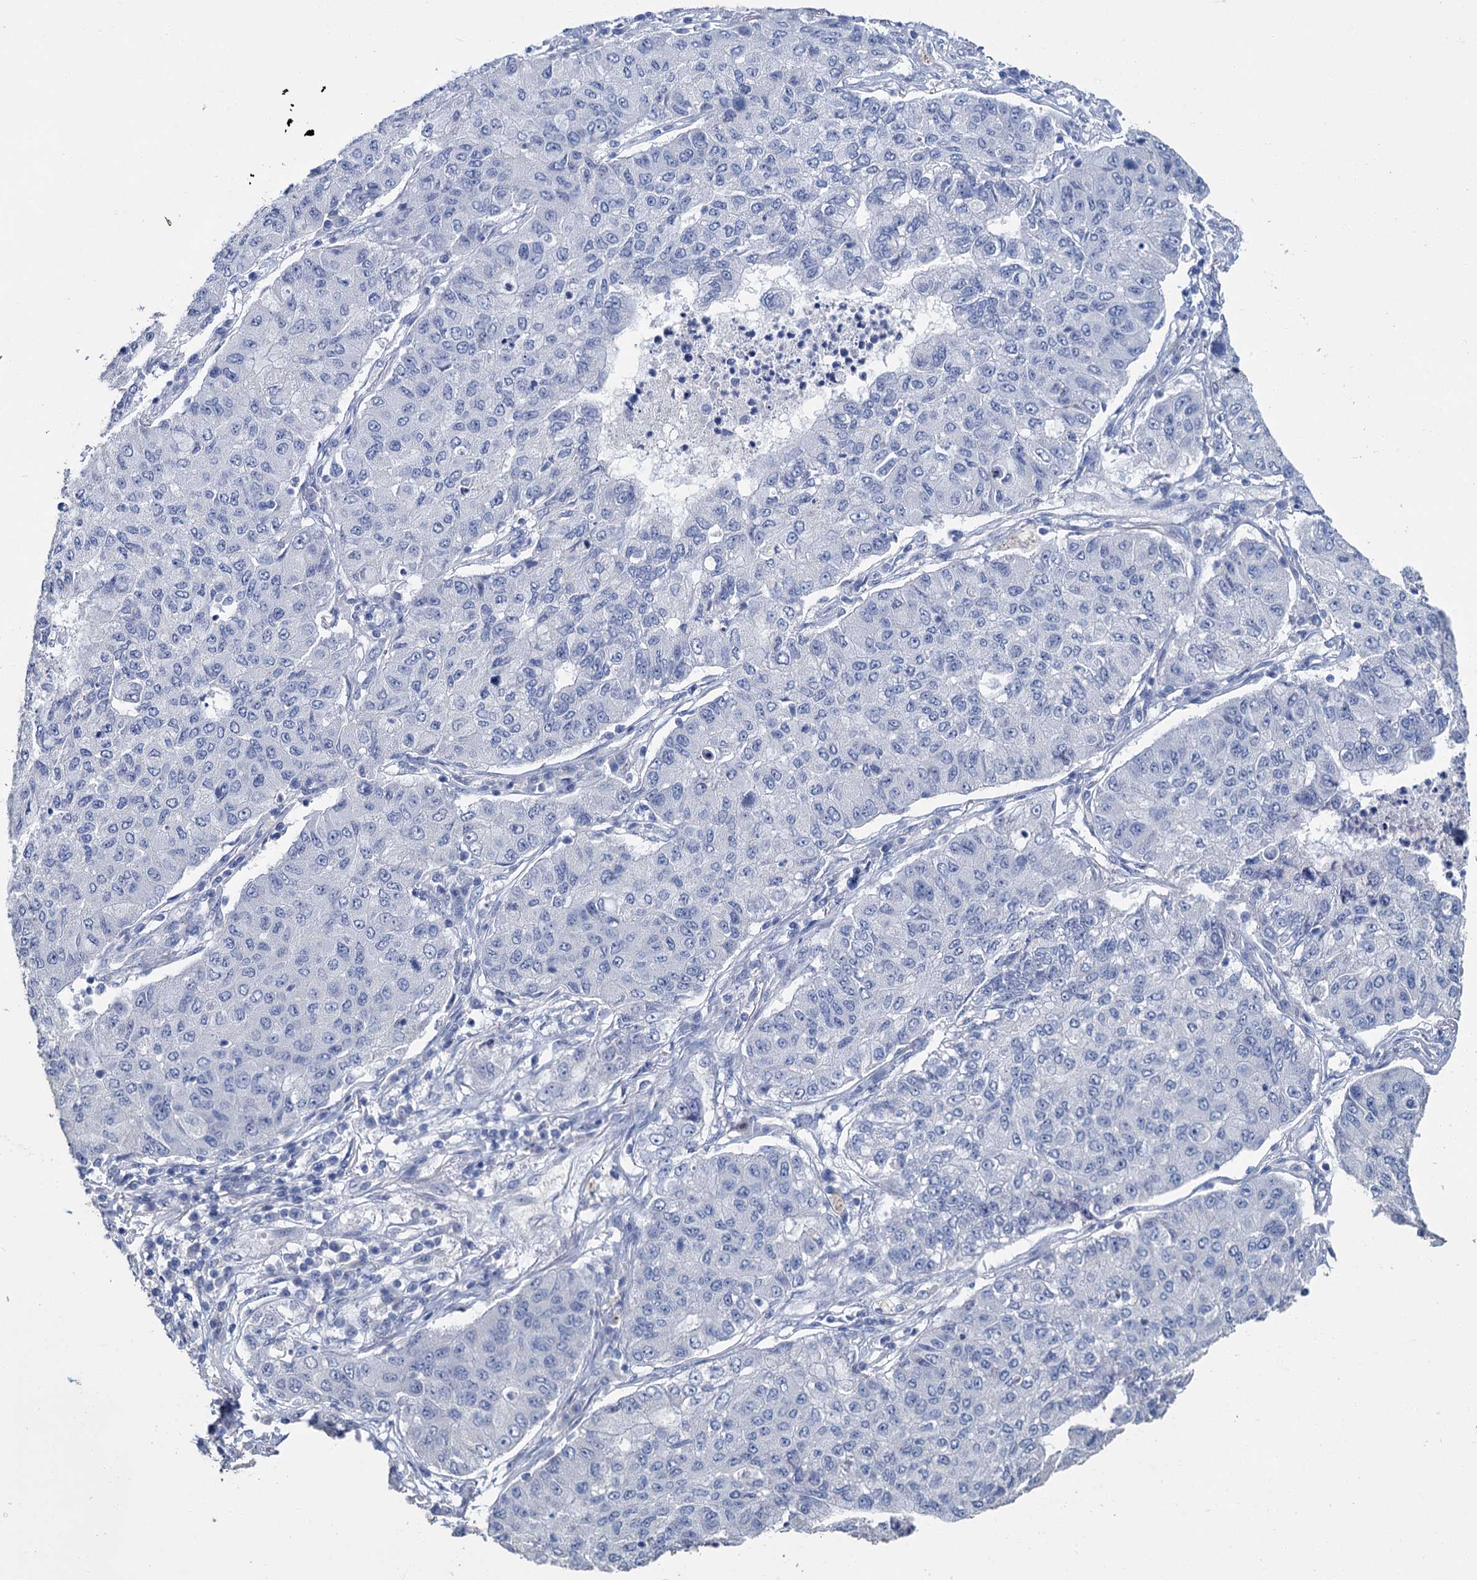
{"staining": {"intensity": "negative", "quantity": "none", "location": "none"}, "tissue": "lung cancer", "cell_type": "Tumor cells", "image_type": "cancer", "snomed": [{"axis": "morphology", "description": "Squamous cell carcinoma, NOS"}, {"axis": "topography", "description": "Lung"}], "caption": "High power microscopy image of an IHC micrograph of lung cancer, revealing no significant expression in tumor cells.", "gene": "SNCB", "patient": {"sex": "male", "age": 74}}